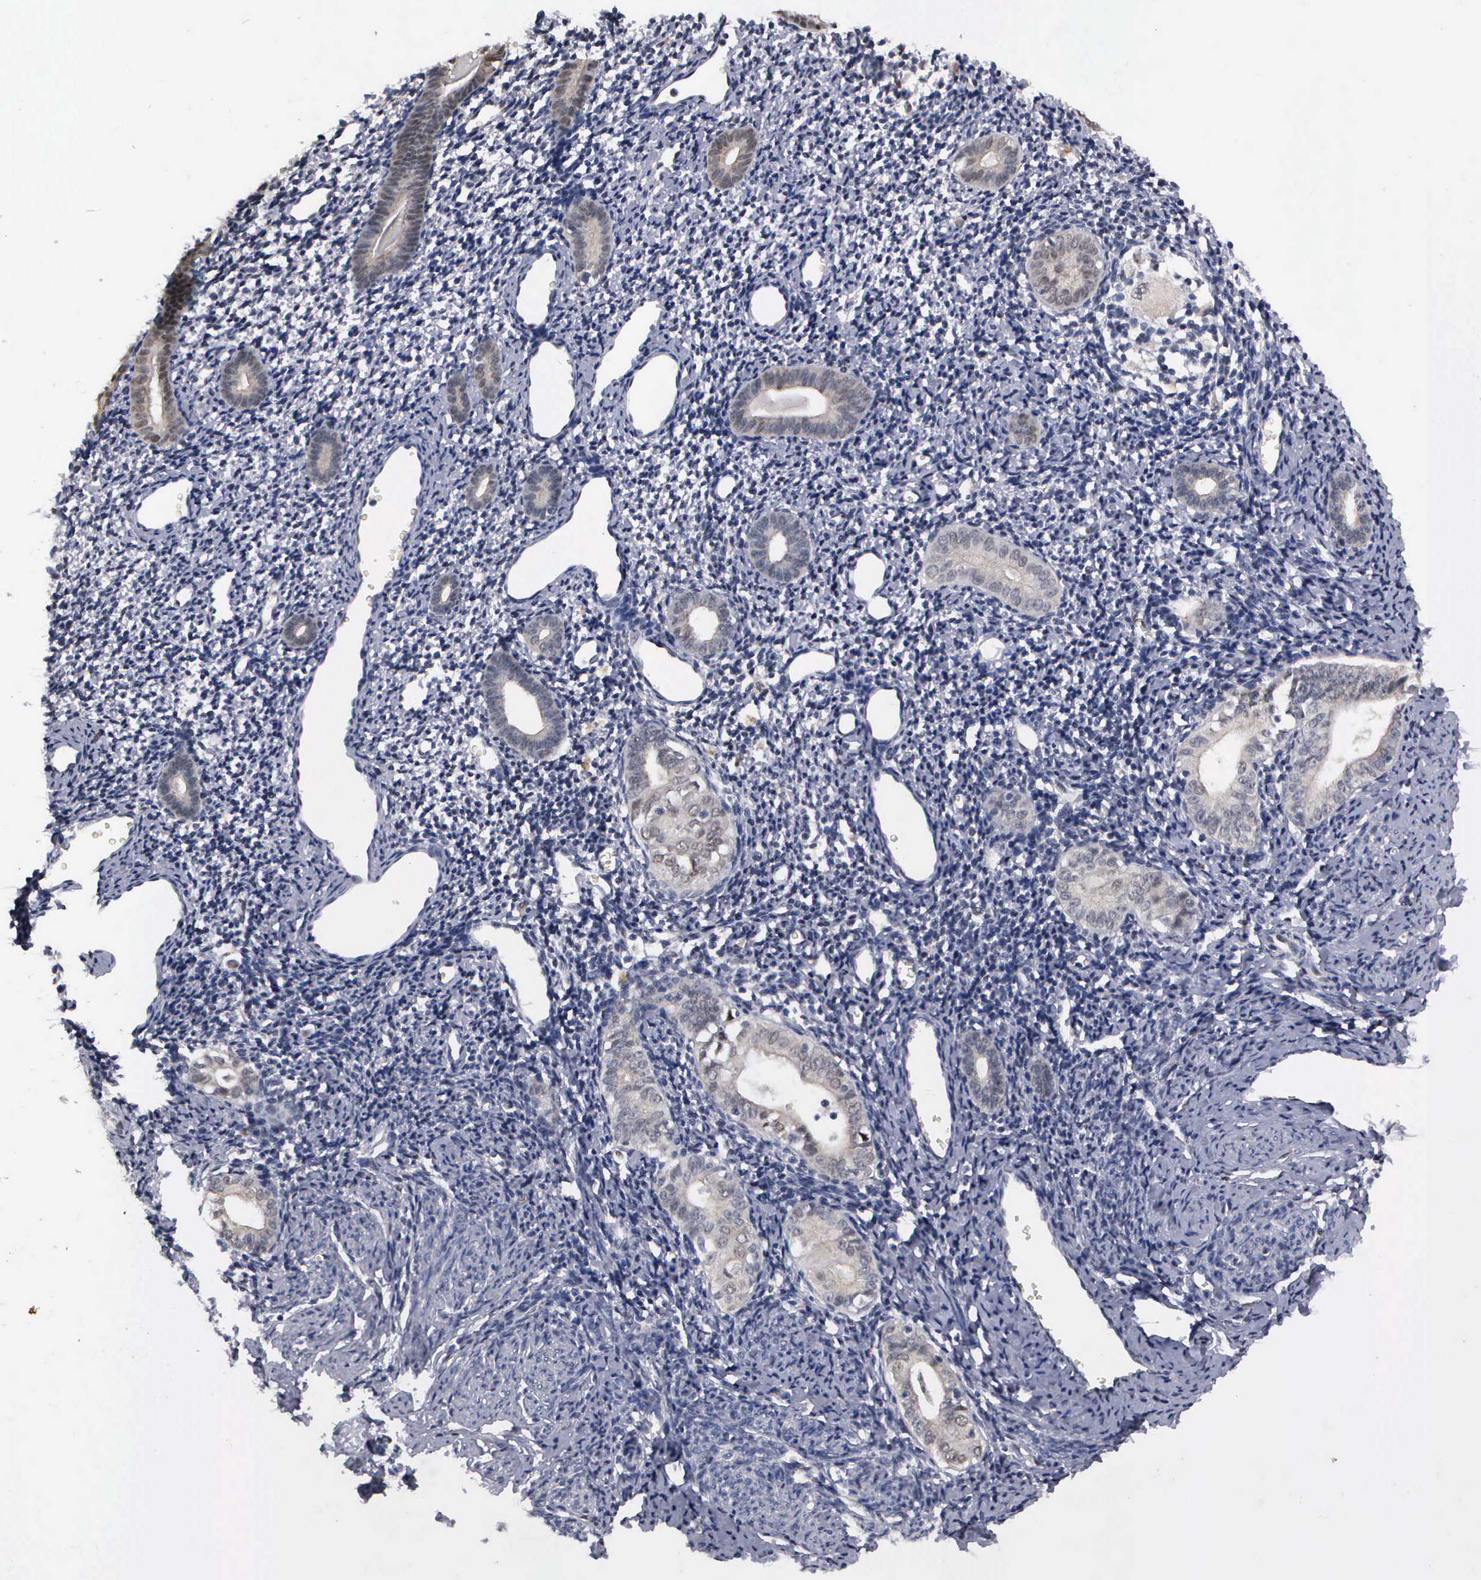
{"staining": {"intensity": "negative", "quantity": "none", "location": "none"}, "tissue": "endometrium", "cell_type": "Cells in endometrial stroma", "image_type": "normal", "snomed": [{"axis": "morphology", "description": "Normal tissue, NOS"}, {"axis": "morphology", "description": "Neoplasm, benign, NOS"}, {"axis": "topography", "description": "Uterus"}], "caption": "Immunohistochemical staining of normal human endometrium displays no significant expression in cells in endometrial stroma. (Immunohistochemistry, brightfield microscopy, high magnification).", "gene": "ZBTB33", "patient": {"sex": "female", "age": 55}}